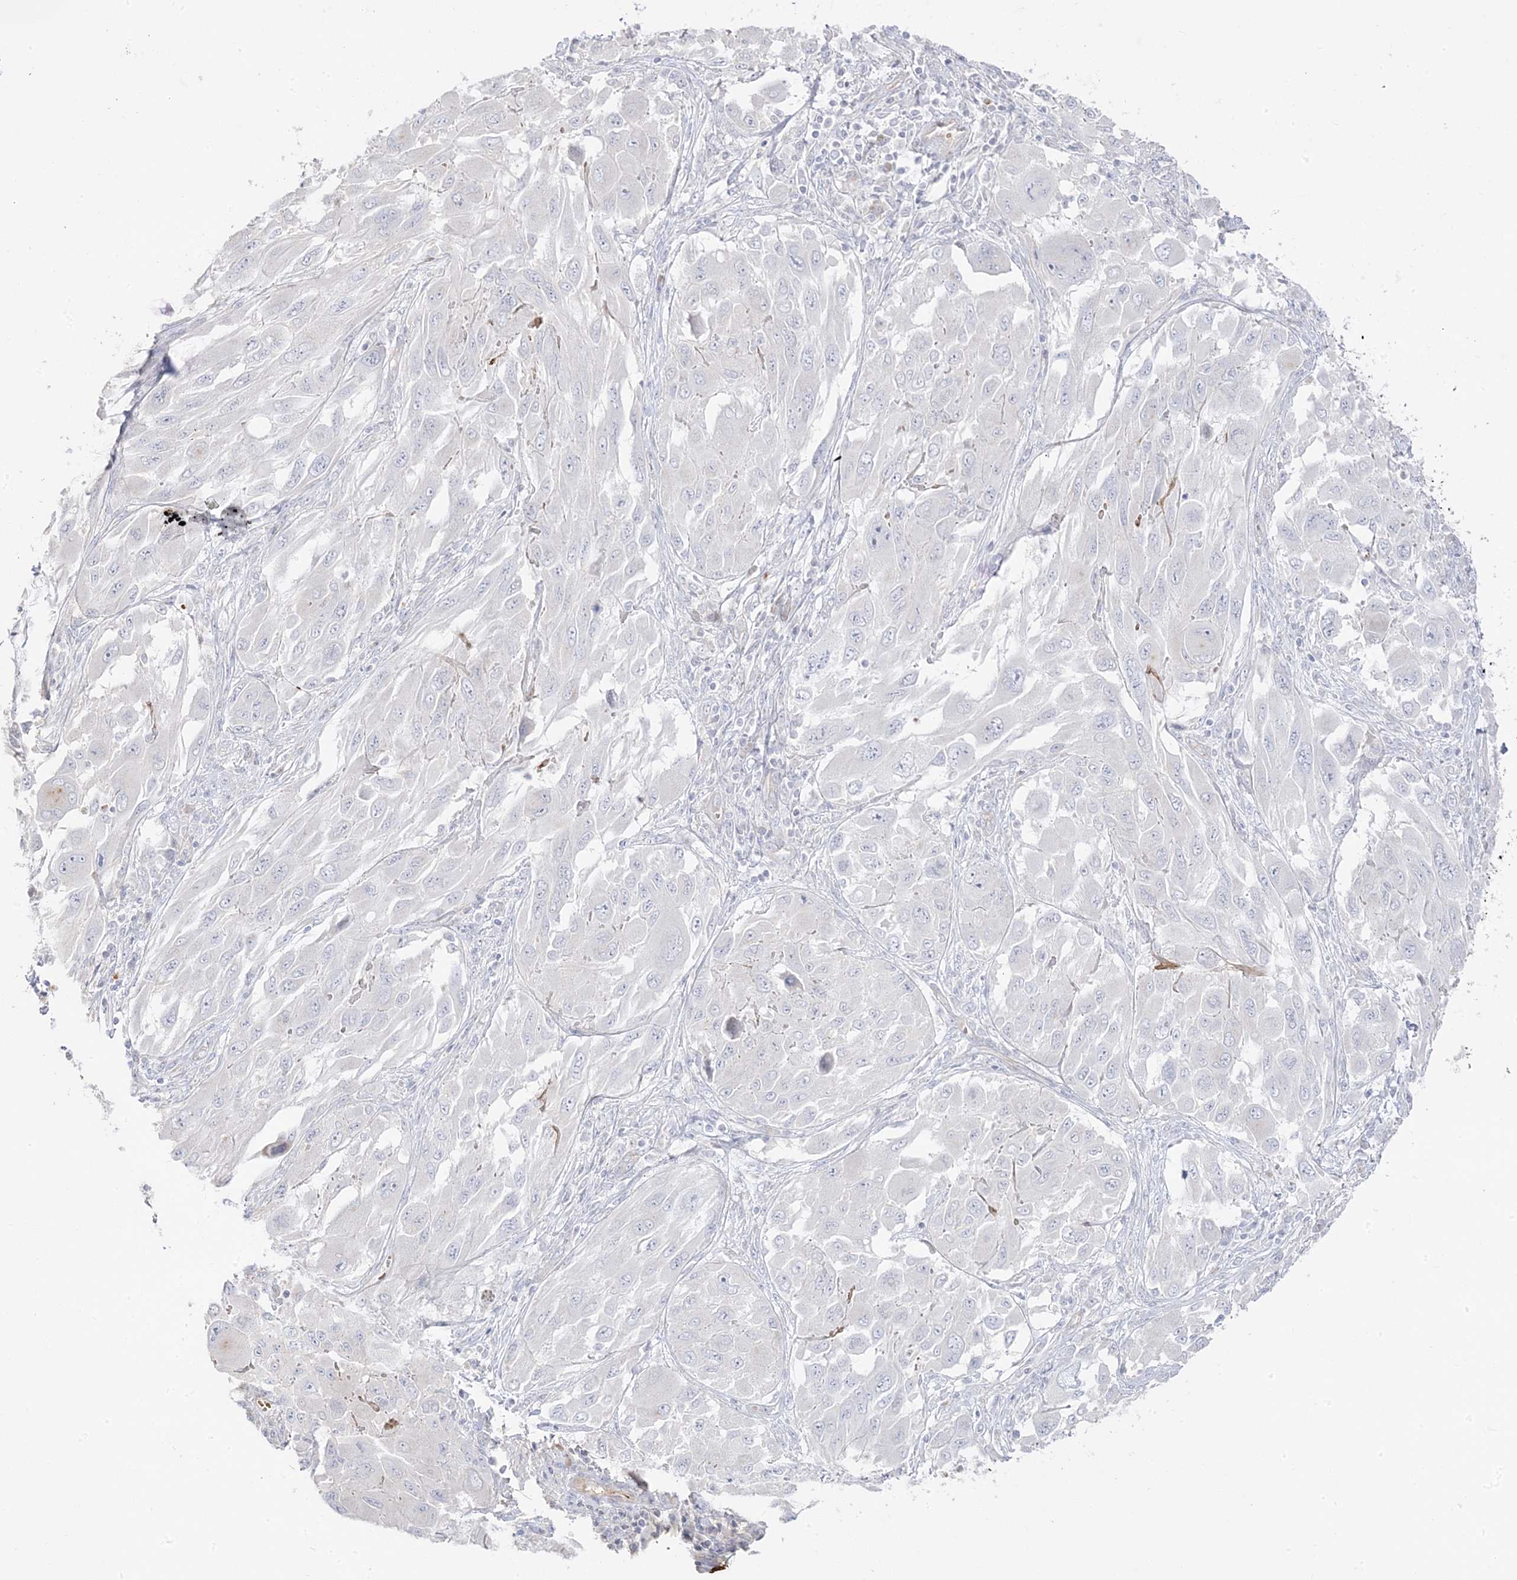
{"staining": {"intensity": "negative", "quantity": "none", "location": "none"}, "tissue": "melanoma", "cell_type": "Tumor cells", "image_type": "cancer", "snomed": [{"axis": "morphology", "description": "Malignant melanoma, NOS"}, {"axis": "topography", "description": "Skin"}], "caption": "DAB immunohistochemical staining of human malignant melanoma exhibits no significant staining in tumor cells.", "gene": "TRANK1", "patient": {"sex": "female", "age": 91}}